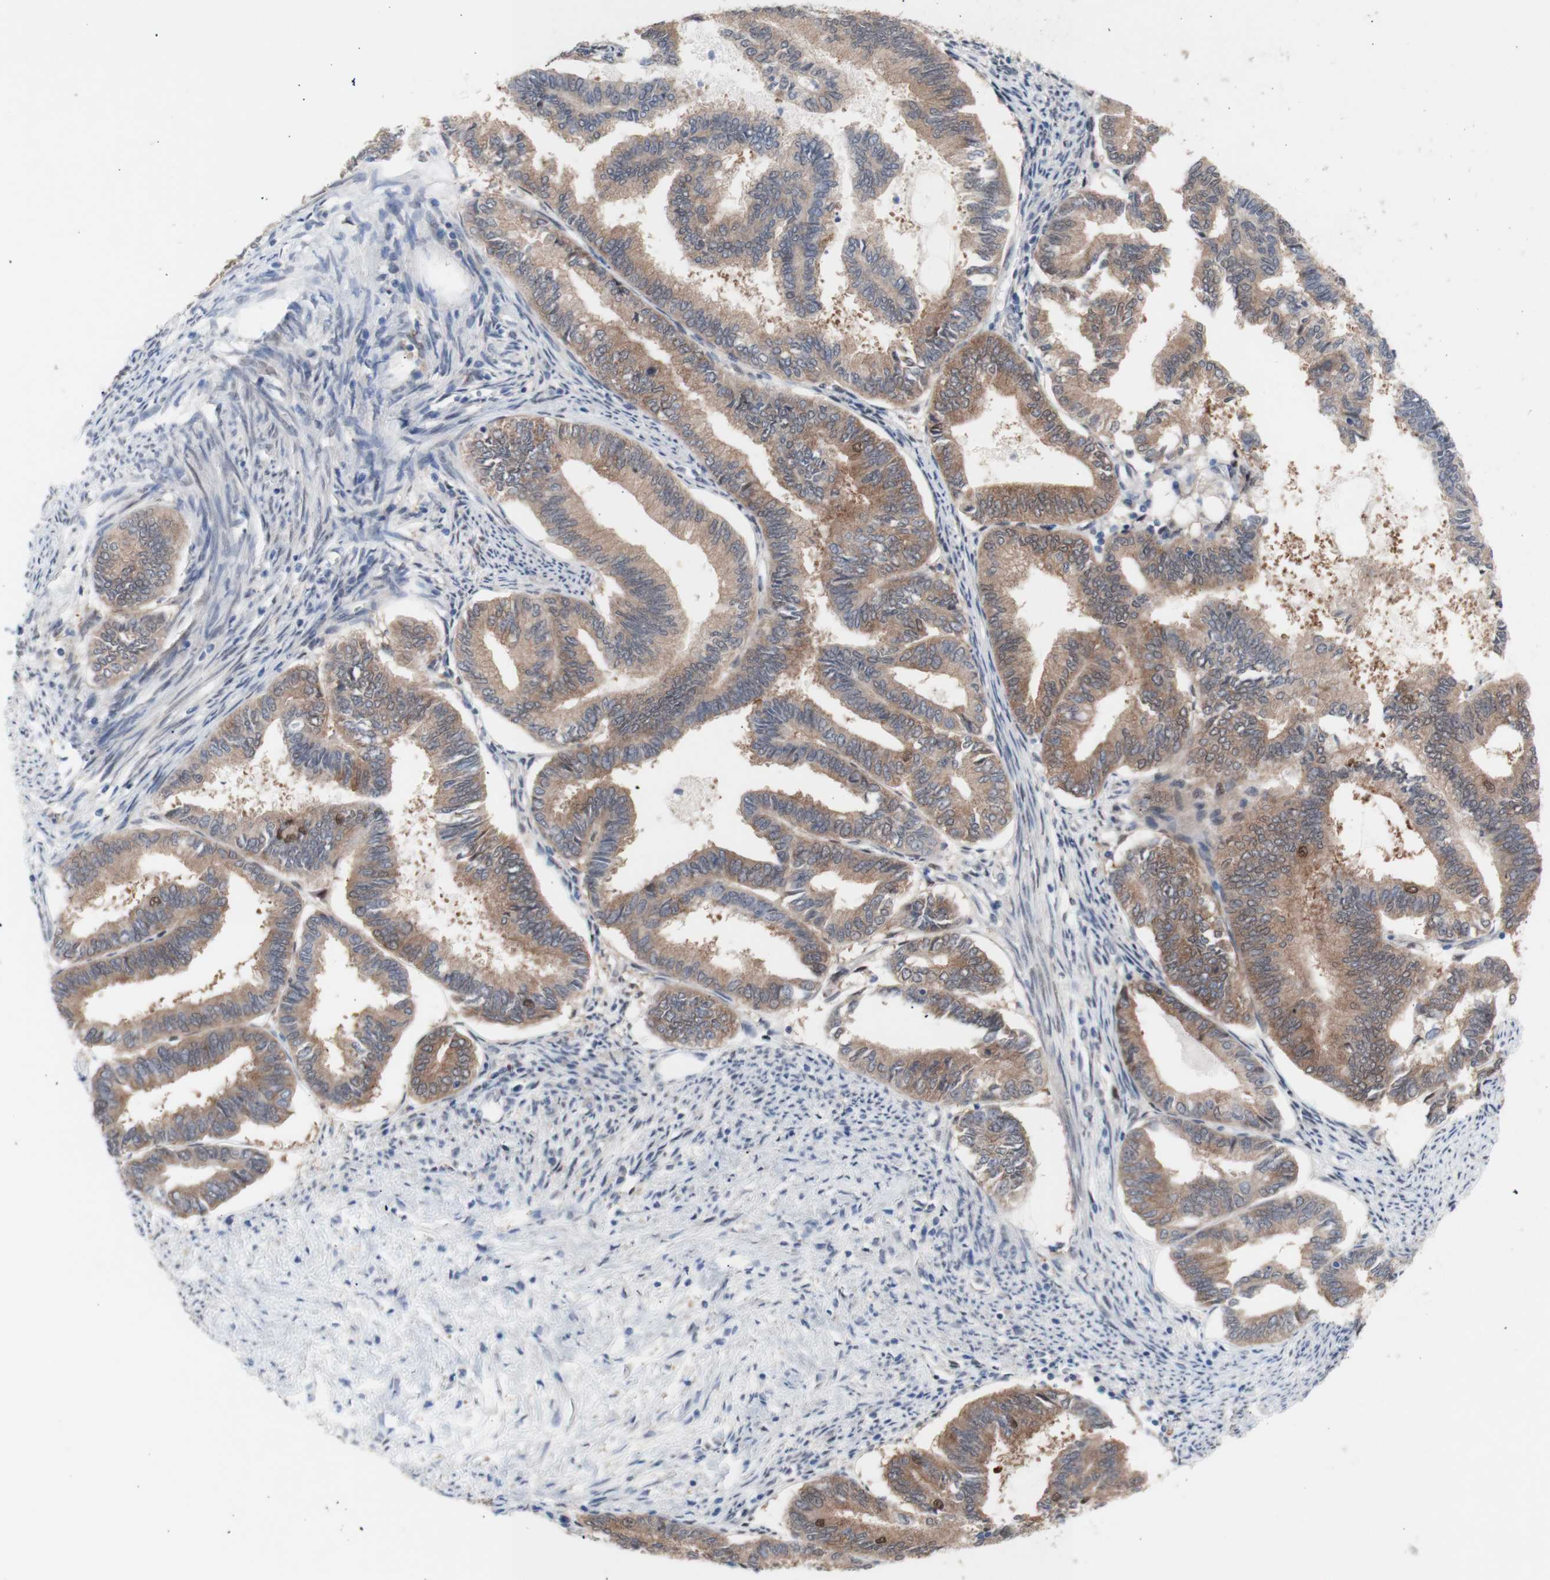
{"staining": {"intensity": "moderate", "quantity": "25%-75%", "location": "cytoplasmic/membranous,nuclear"}, "tissue": "endometrial cancer", "cell_type": "Tumor cells", "image_type": "cancer", "snomed": [{"axis": "morphology", "description": "Adenocarcinoma, NOS"}, {"axis": "topography", "description": "Endometrium"}], "caption": "Immunohistochemical staining of human adenocarcinoma (endometrial) shows medium levels of moderate cytoplasmic/membranous and nuclear protein staining in approximately 25%-75% of tumor cells.", "gene": "PRMT5", "patient": {"sex": "female", "age": 86}}